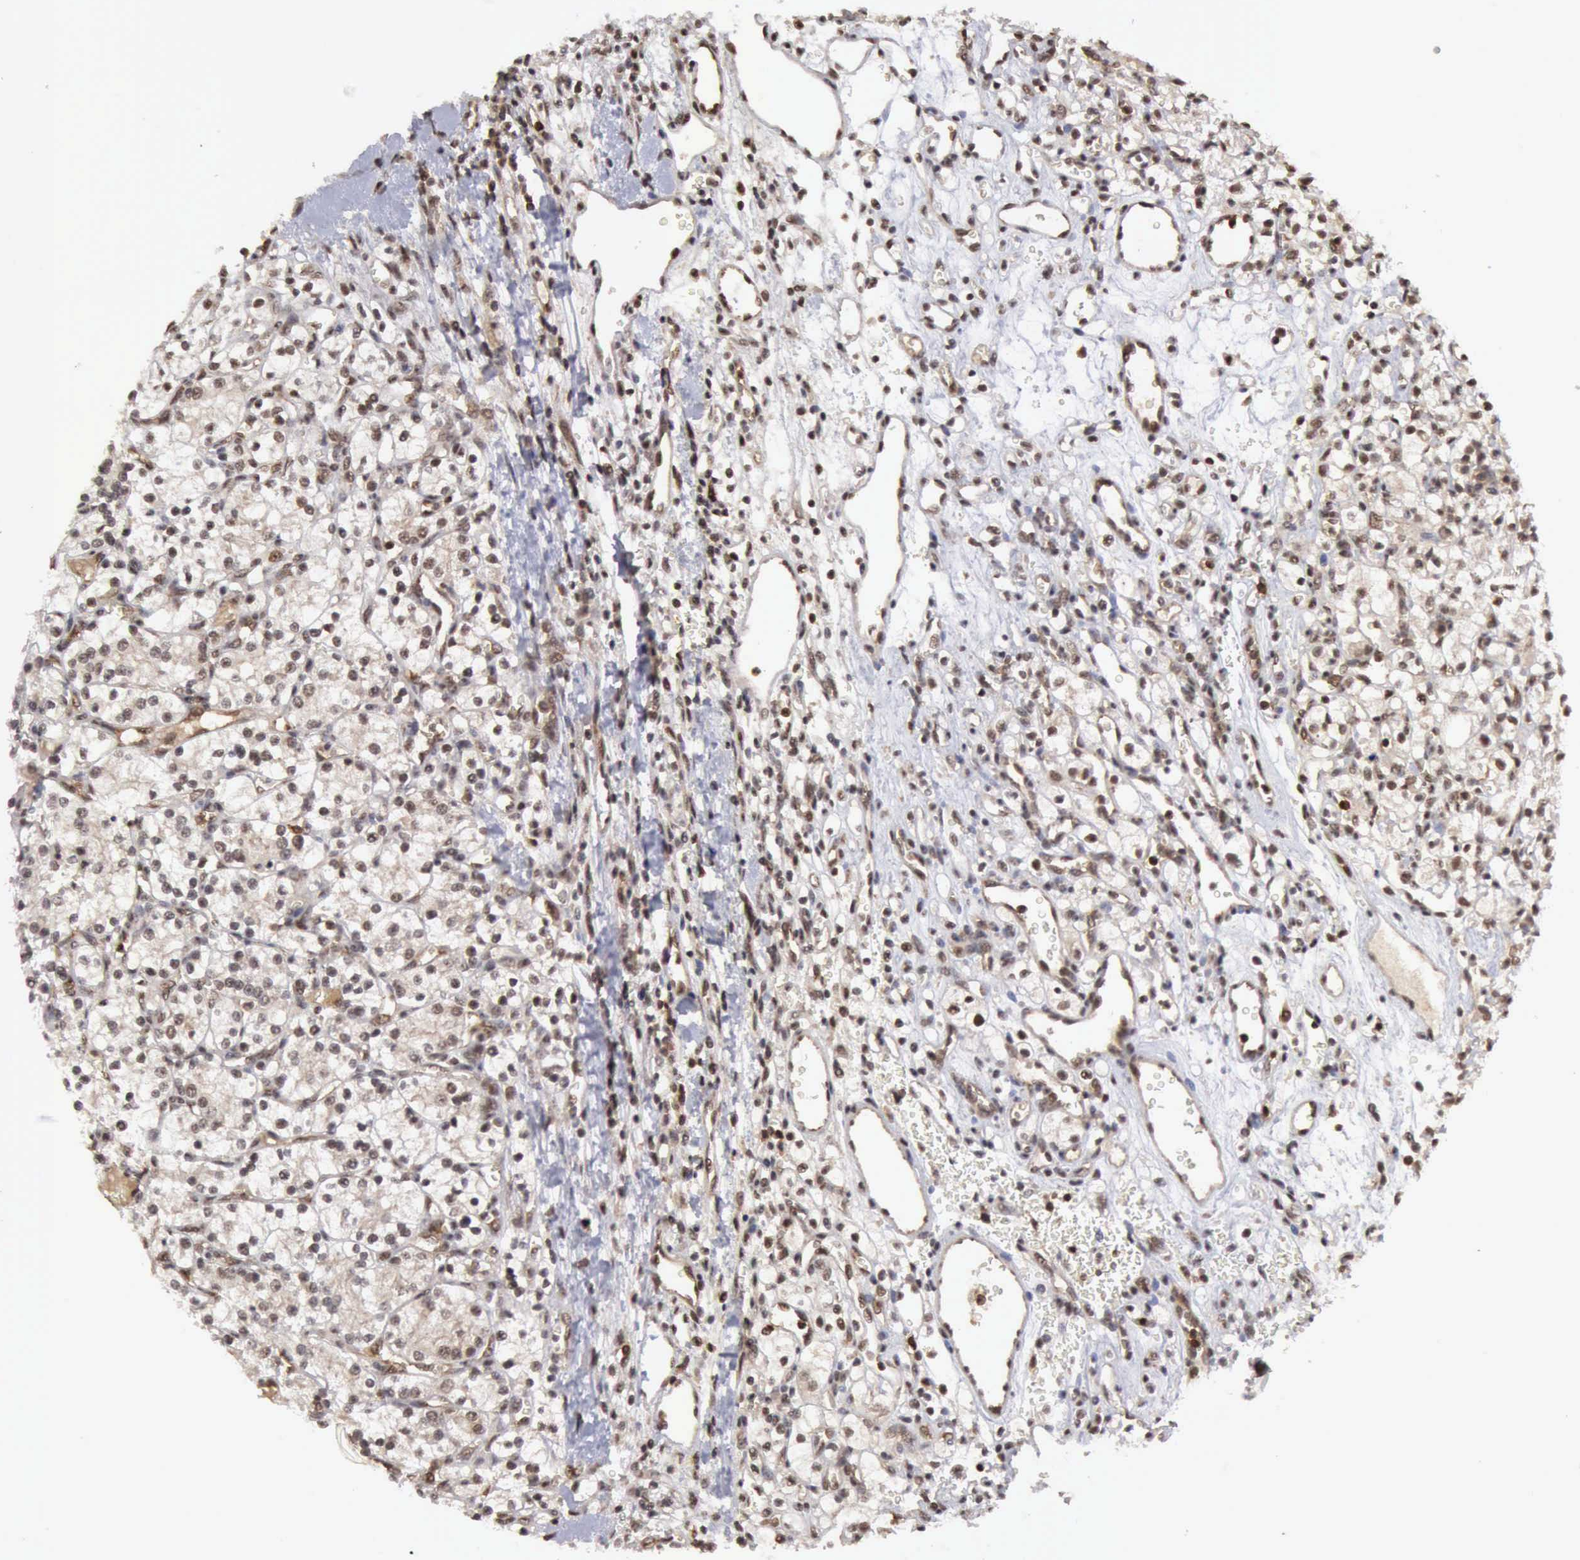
{"staining": {"intensity": "moderate", "quantity": "25%-75%", "location": "cytoplasmic/membranous"}, "tissue": "renal cancer", "cell_type": "Tumor cells", "image_type": "cancer", "snomed": [{"axis": "morphology", "description": "Adenocarcinoma, NOS"}, {"axis": "topography", "description": "Kidney"}], "caption": "DAB (3,3'-diaminobenzidine) immunohistochemical staining of human renal cancer (adenocarcinoma) displays moderate cytoplasmic/membranous protein positivity in about 25%-75% of tumor cells.", "gene": "CDKN2A", "patient": {"sex": "female", "age": 62}}